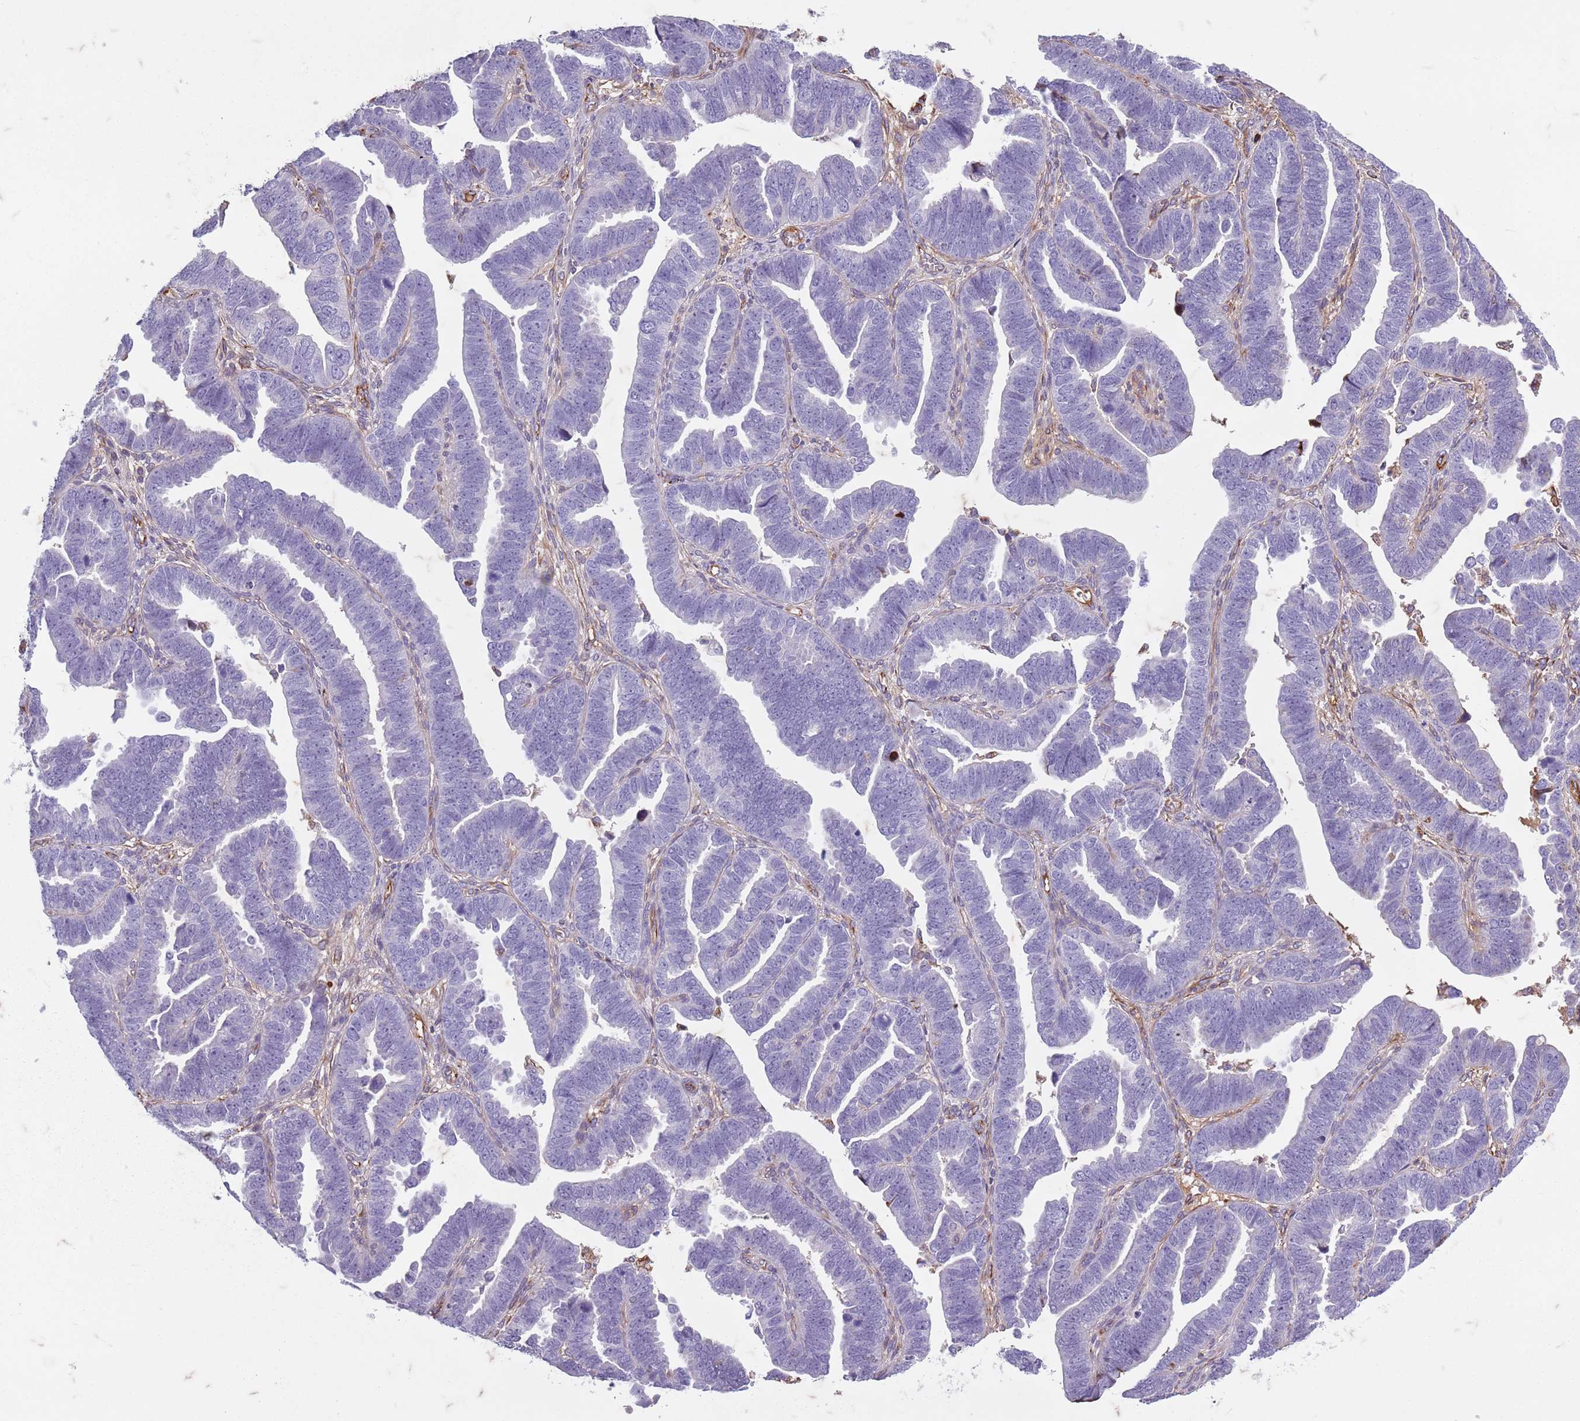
{"staining": {"intensity": "negative", "quantity": "none", "location": "none"}, "tissue": "endometrial cancer", "cell_type": "Tumor cells", "image_type": "cancer", "snomed": [{"axis": "morphology", "description": "Adenocarcinoma, NOS"}, {"axis": "topography", "description": "Endometrium"}], "caption": "An immunohistochemistry (IHC) micrograph of endometrial cancer is shown. There is no staining in tumor cells of endometrial cancer.", "gene": "TAS2R38", "patient": {"sex": "female", "age": 75}}